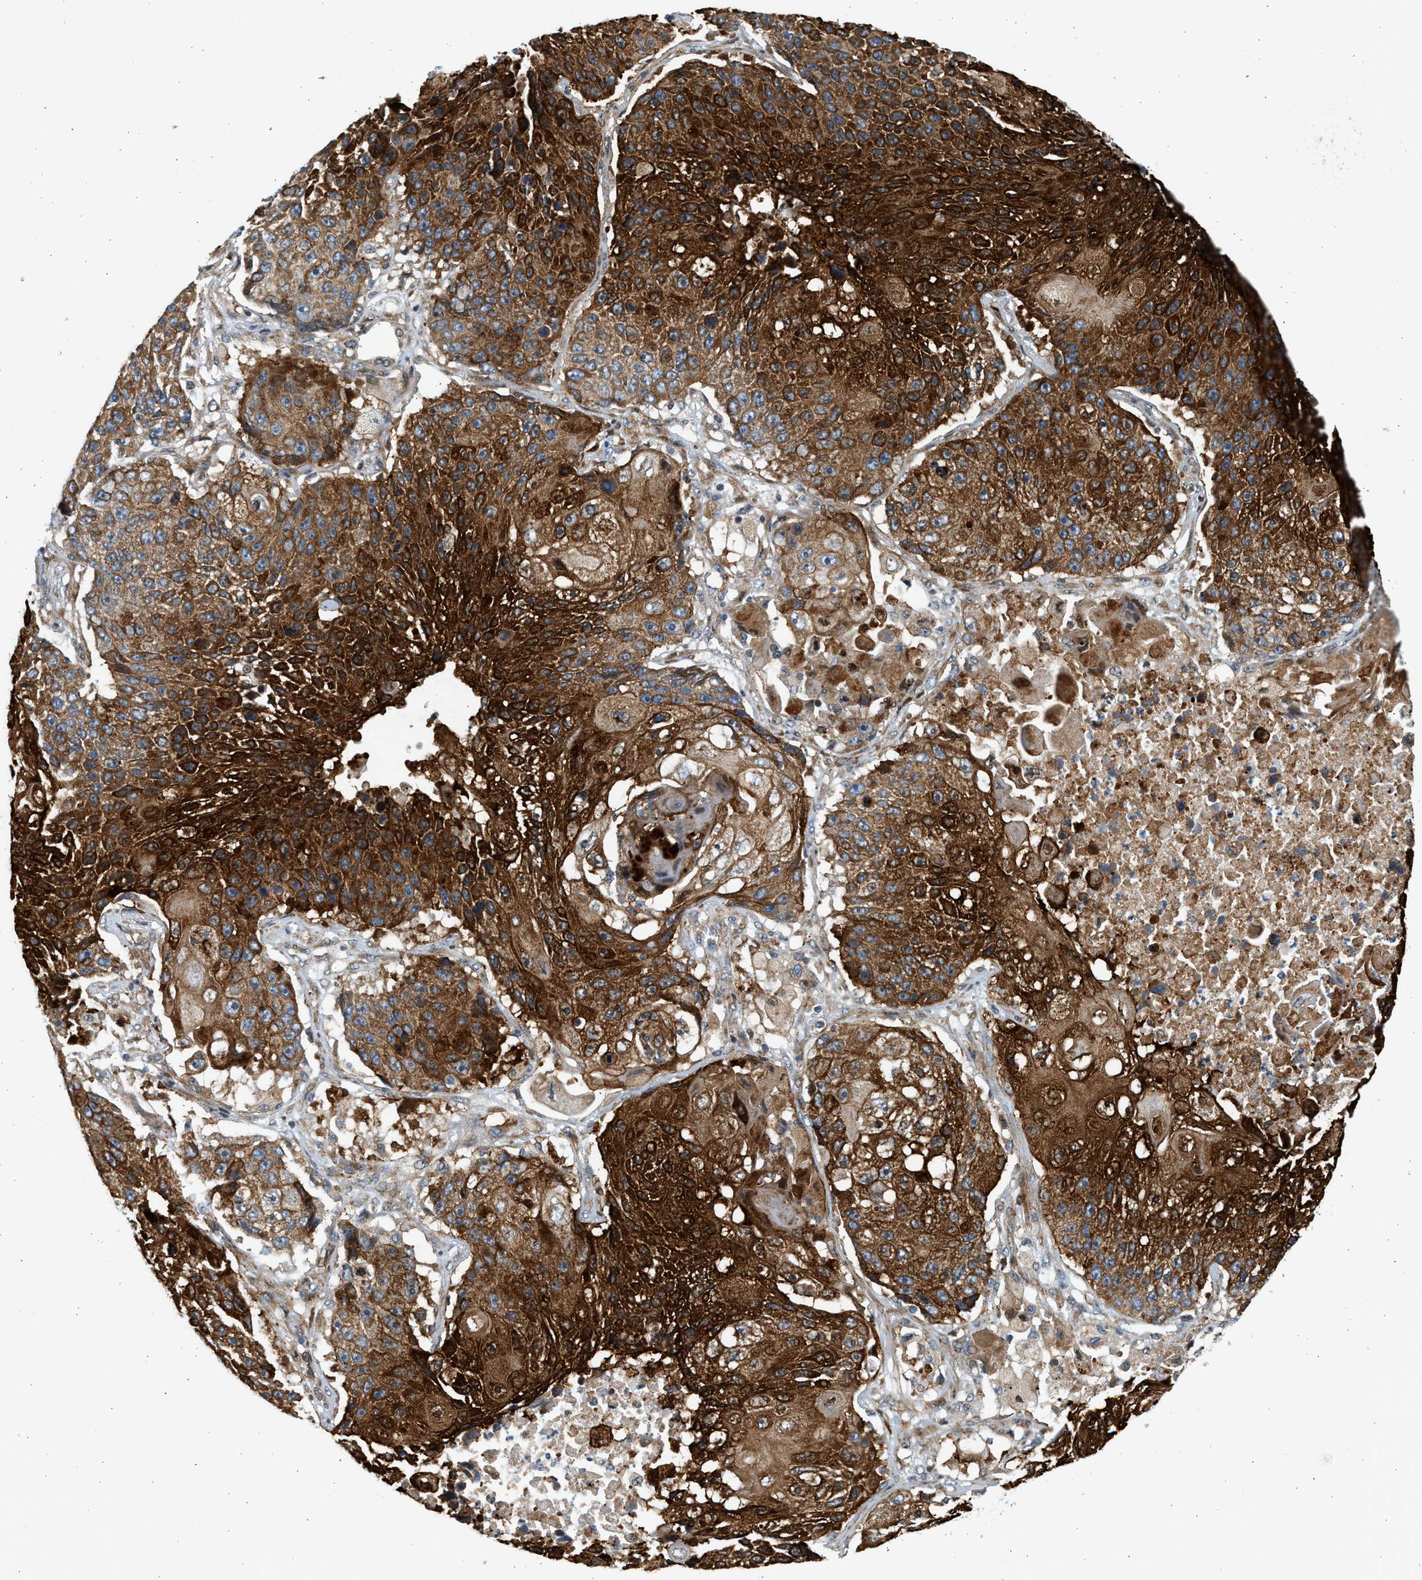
{"staining": {"intensity": "strong", "quantity": ">75%", "location": "cytoplasmic/membranous"}, "tissue": "lung cancer", "cell_type": "Tumor cells", "image_type": "cancer", "snomed": [{"axis": "morphology", "description": "Squamous cell carcinoma, NOS"}, {"axis": "topography", "description": "Lung"}], "caption": "This is an image of immunohistochemistry (IHC) staining of squamous cell carcinoma (lung), which shows strong staining in the cytoplasmic/membranous of tumor cells.", "gene": "NRSN2", "patient": {"sex": "male", "age": 61}}